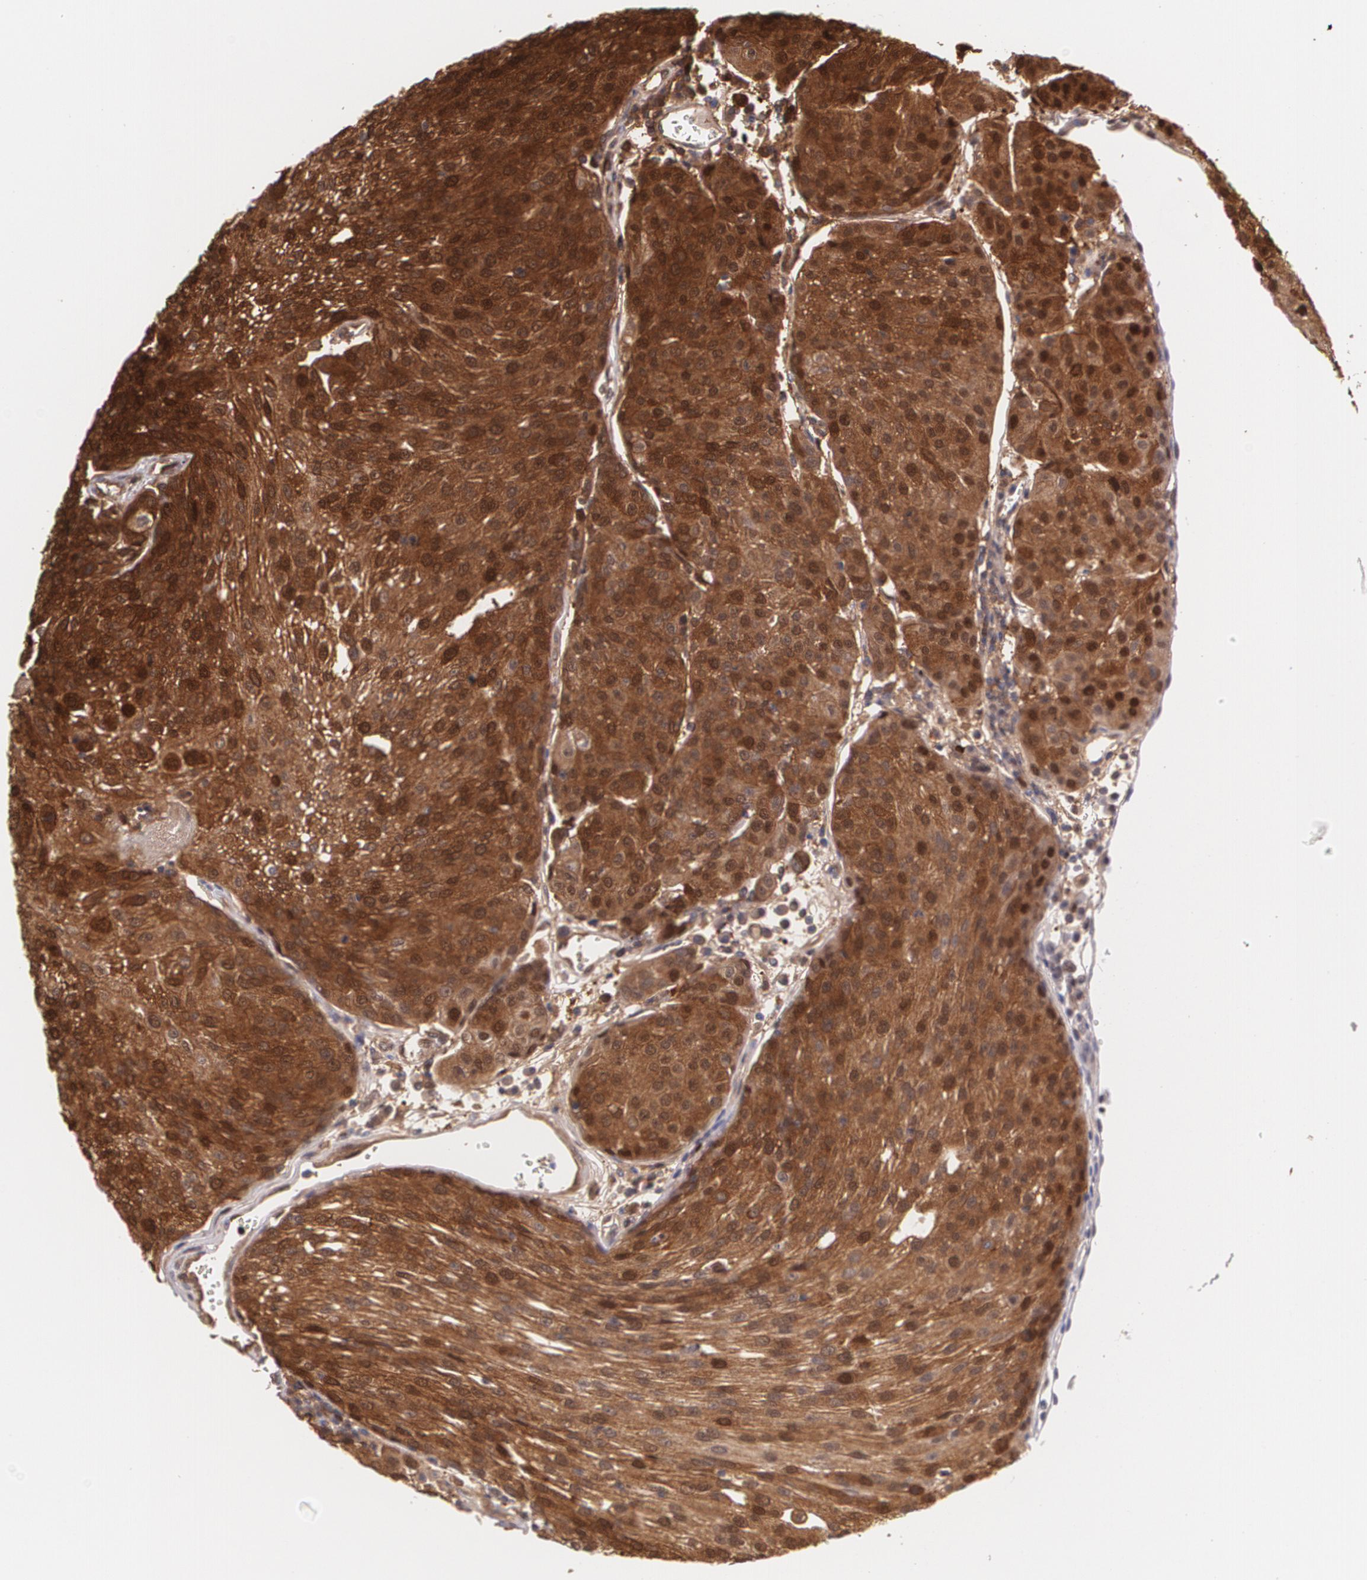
{"staining": {"intensity": "strong", "quantity": ">75%", "location": "cytoplasmic/membranous,nuclear"}, "tissue": "urothelial cancer", "cell_type": "Tumor cells", "image_type": "cancer", "snomed": [{"axis": "morphology", "description": "Urothelial carcinoma, High grade"}, {"axis": "topography", "description": "Urinary bladder"}], "caption": "Human urothelial carcinoma (high-grade) stained with a brown dye displays strong cytoplasmic/membranous and nuclear positive positivity in approximately >75% of tumor cells.", "gene": "HSPH1", "patient": {"sex": "female", "age": 85}}